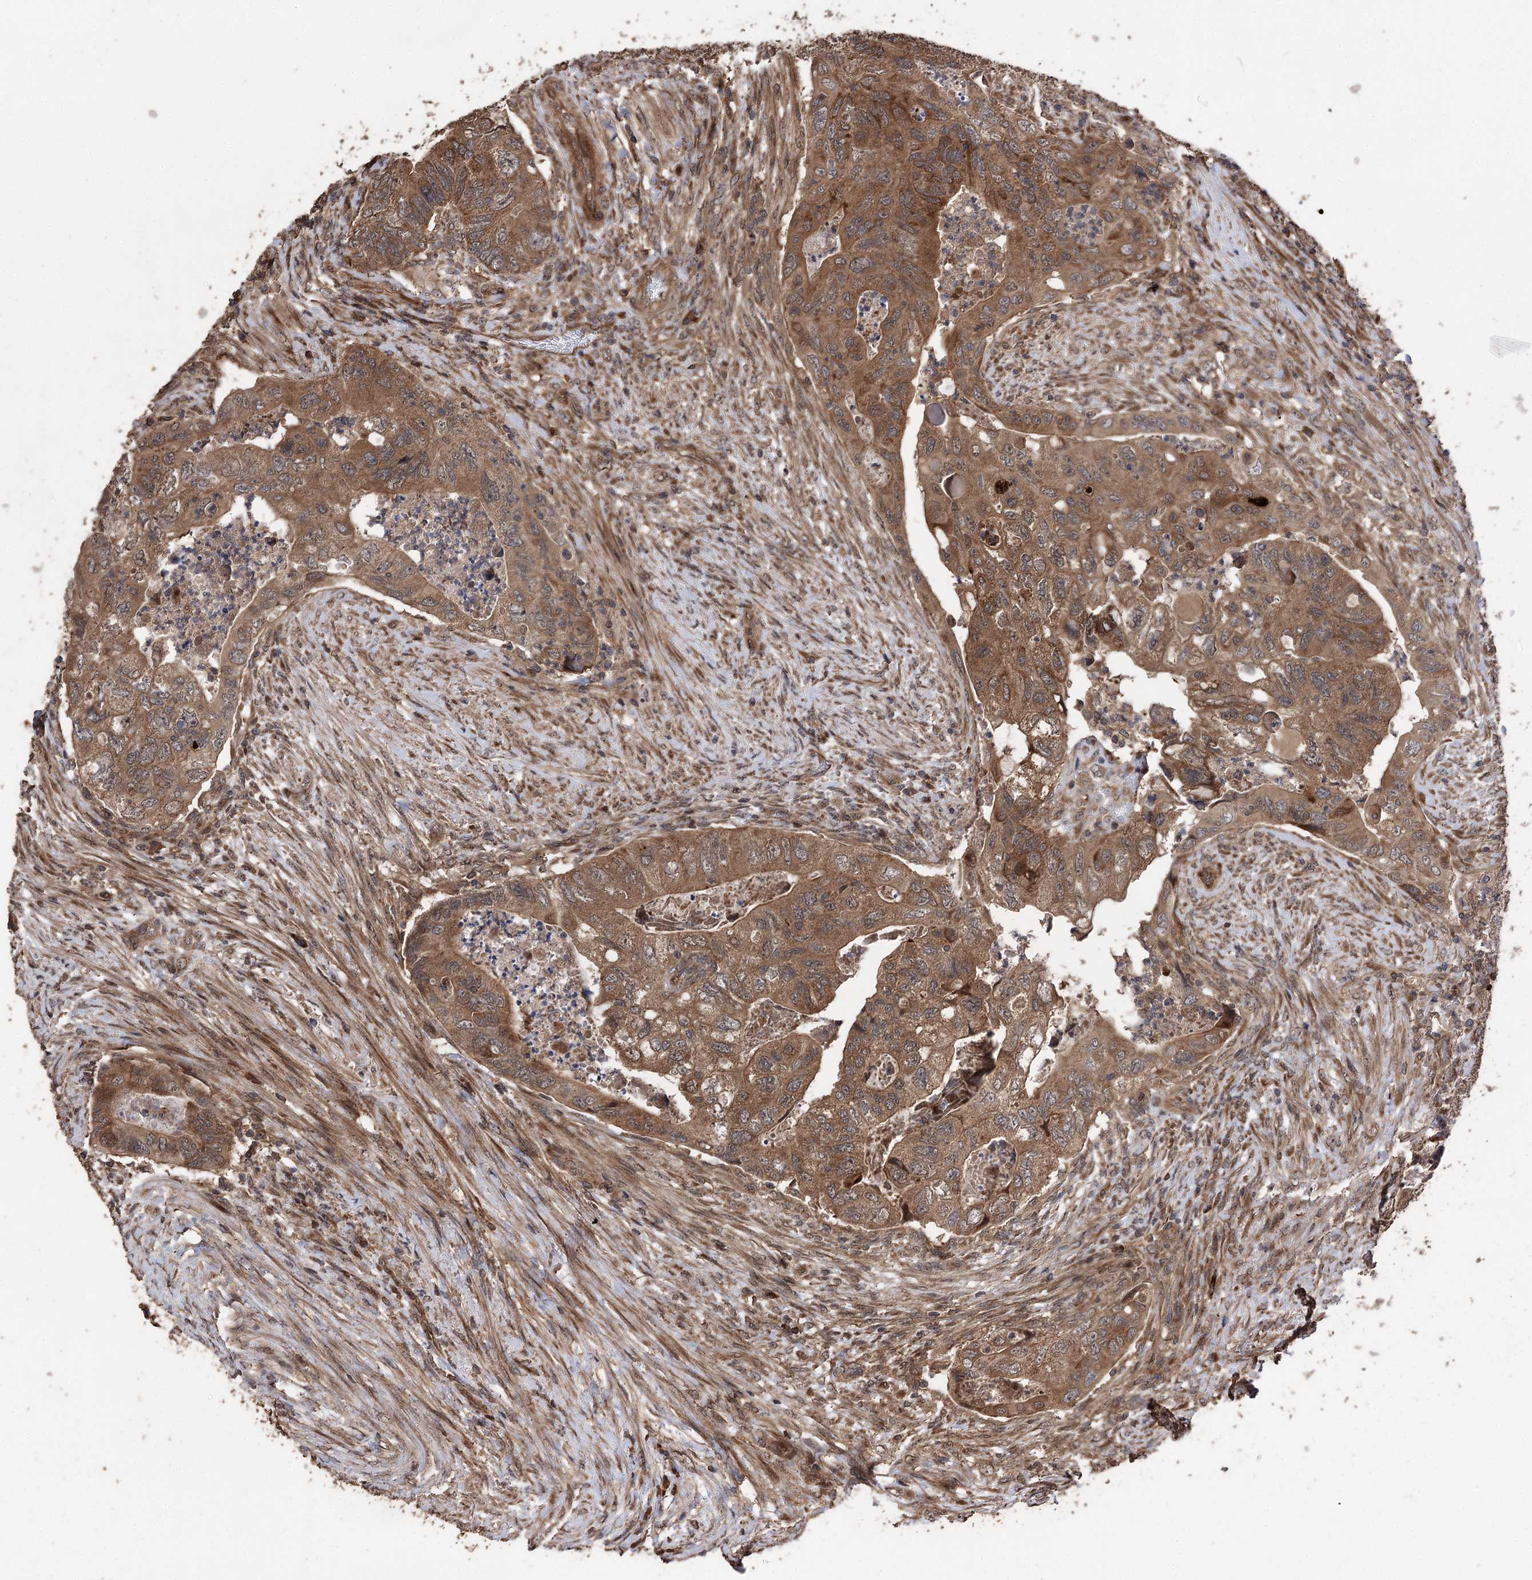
{"staining": {"intensity": "moderate", "quantity": ">75%", "location": "cytoplasmic/membranous"}, "tissue": "colorectal cancer", "cell_type": "Tumor cells", "image_type": "cancer", "snomed": [{"axis": "morphology", "description": "Adenocarcinoma, NOS"}, {"axis": "topography", "description": "Rectum"}], "caption": "Human colorectal adenocarcinoma stained with a protein marker exhibits moderate staining in tumor cells.", "gene": "RASSF3", "patient": {"sex": "male", "age": 63}}